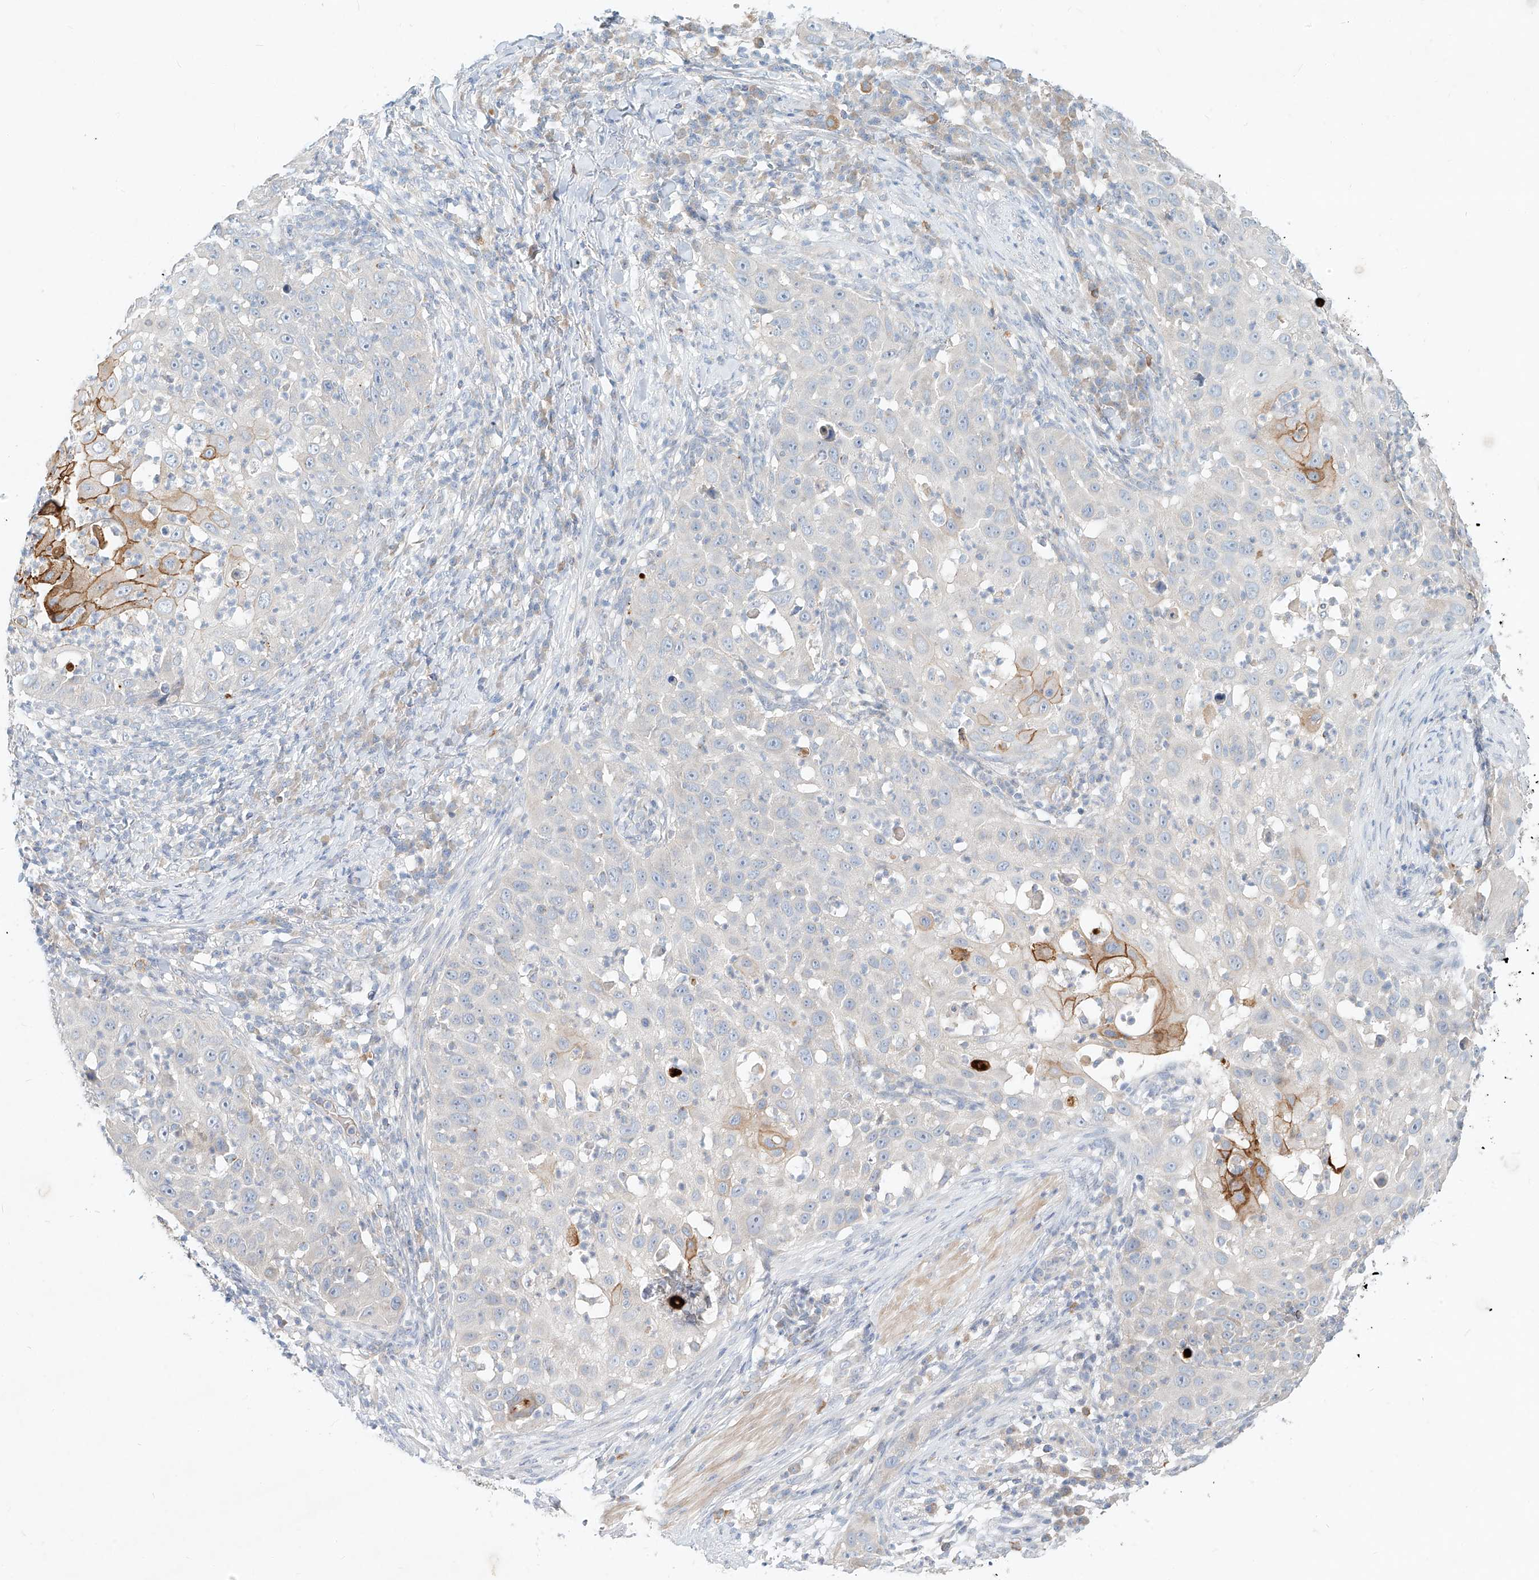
{"staining": {"intensity": "moderate", "quantity": "<25%", "location": "cytoplasmic/membranous"}, "tissue": "skin cancer", "cell_type": "Tumor cells", "image_type": "cancer", "snomed": [{"axis": "morphology", "description": "Squamous cell carcinoma, NOS"}, {"axis": "topography", "description": "Skin"}], "caption": "The histopathology image displays immunohistochemical staining of skin cancer (squamous cell carcinoma). There is moderate cytoplasmic/membranous expression is present in approximately <25% of tumor cells.", "gene": "SYTL3", "patient": {"sex": "female", "age": 44}}